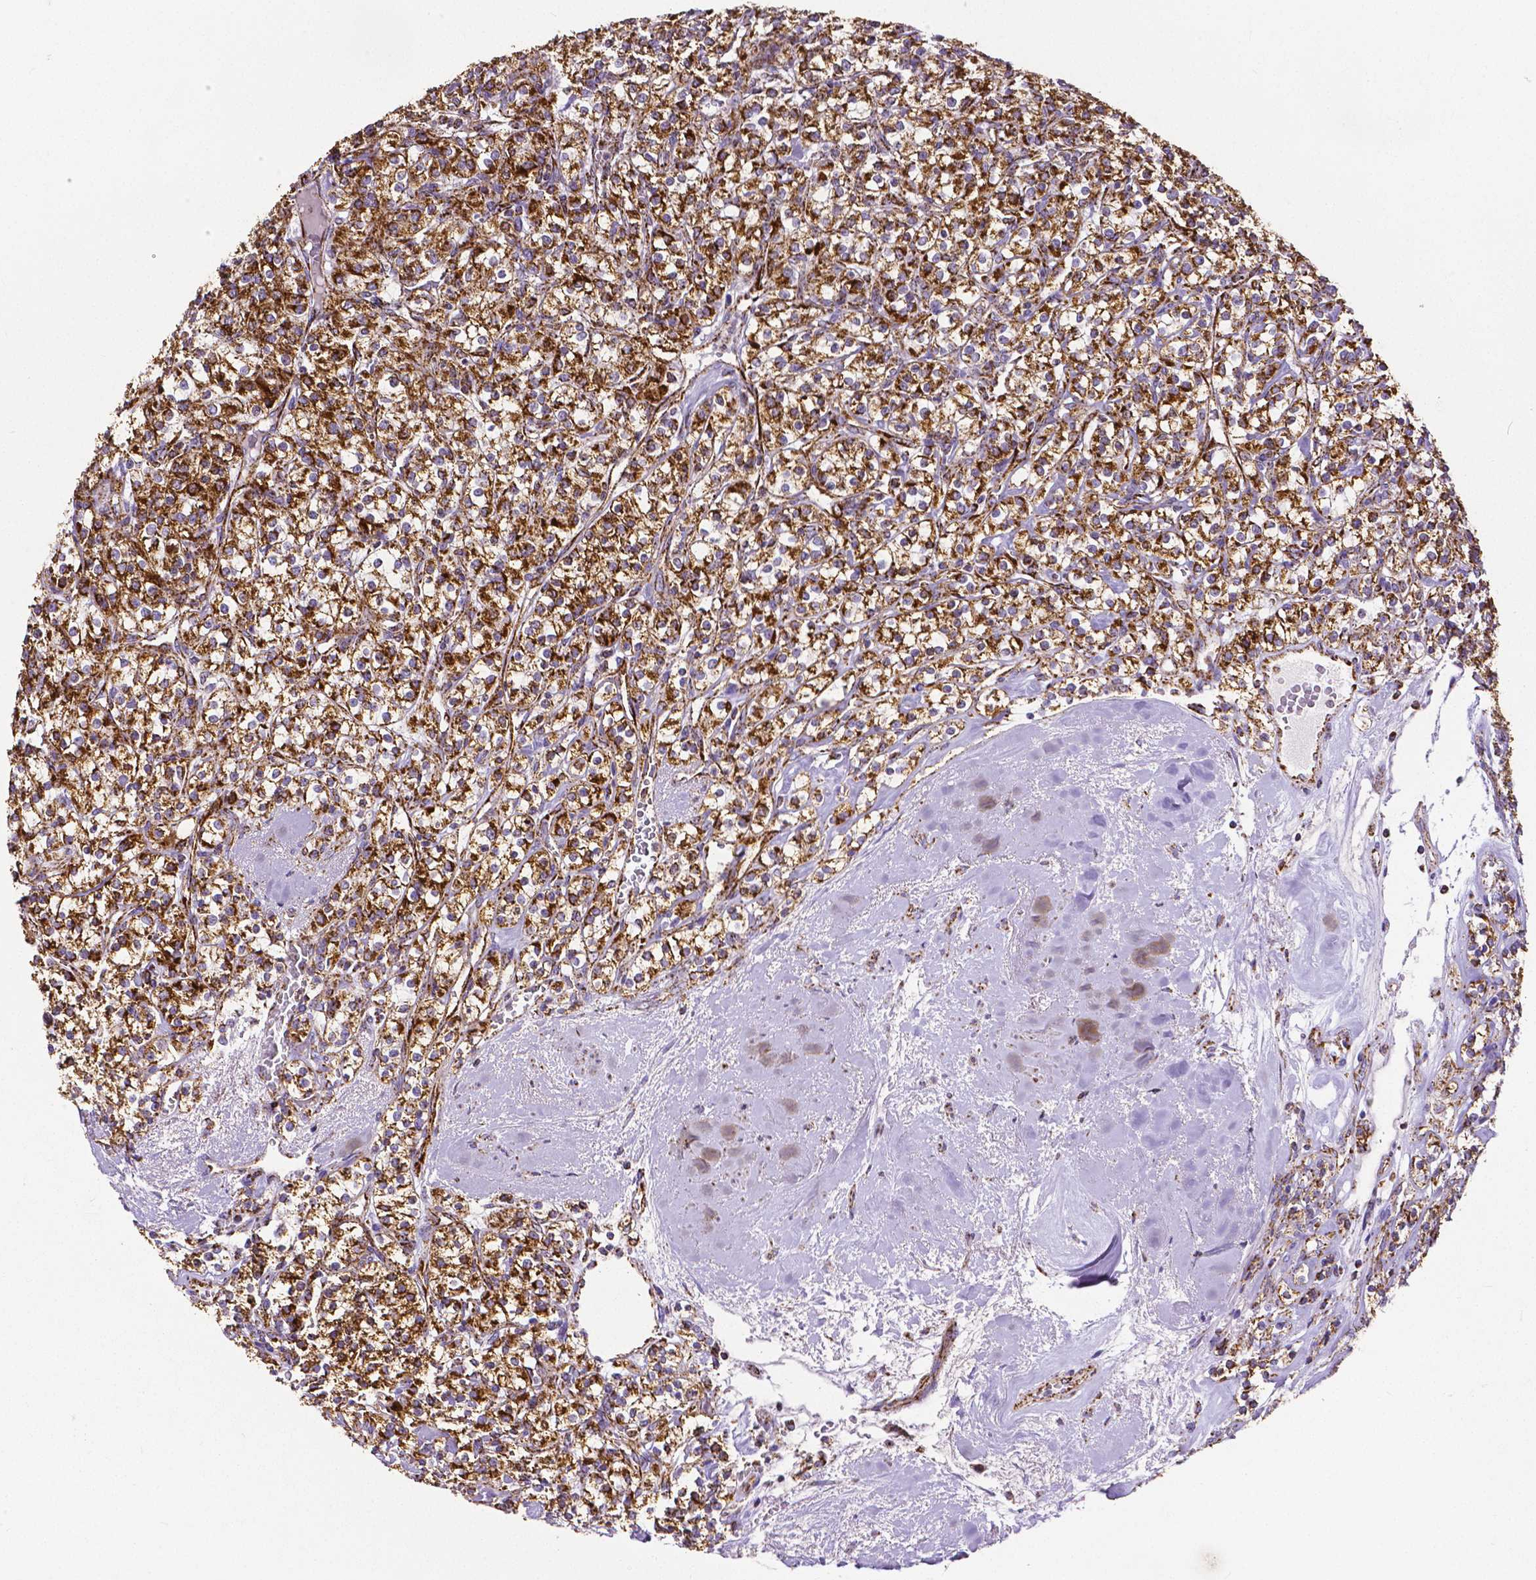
{"staining": {"intensity": "strong", "quantity": ">75%", "location": "cytoplasmic/membranous"}, "tissue": "renal cancer", "cell_type": "Tumor cells", "image_type": "cancer", "snomed": [{"axis": "morphology", "description": "Adenocarcinoma, NOS"}, {"axis": "topography", "description": "Kidney"}], "caption": "Brown immunohistochemical staining in renal adenocarcinoma demonstrates strong cytoplasmic/membranous staining in approximately >75% of tumor cells. The staining was performed using DAB, with brown indicating positive protein expression. Nuclei are stained blue with hematoxylin.", "gene": "MACC1", "patient": {"sex": "male", "age": 77}}